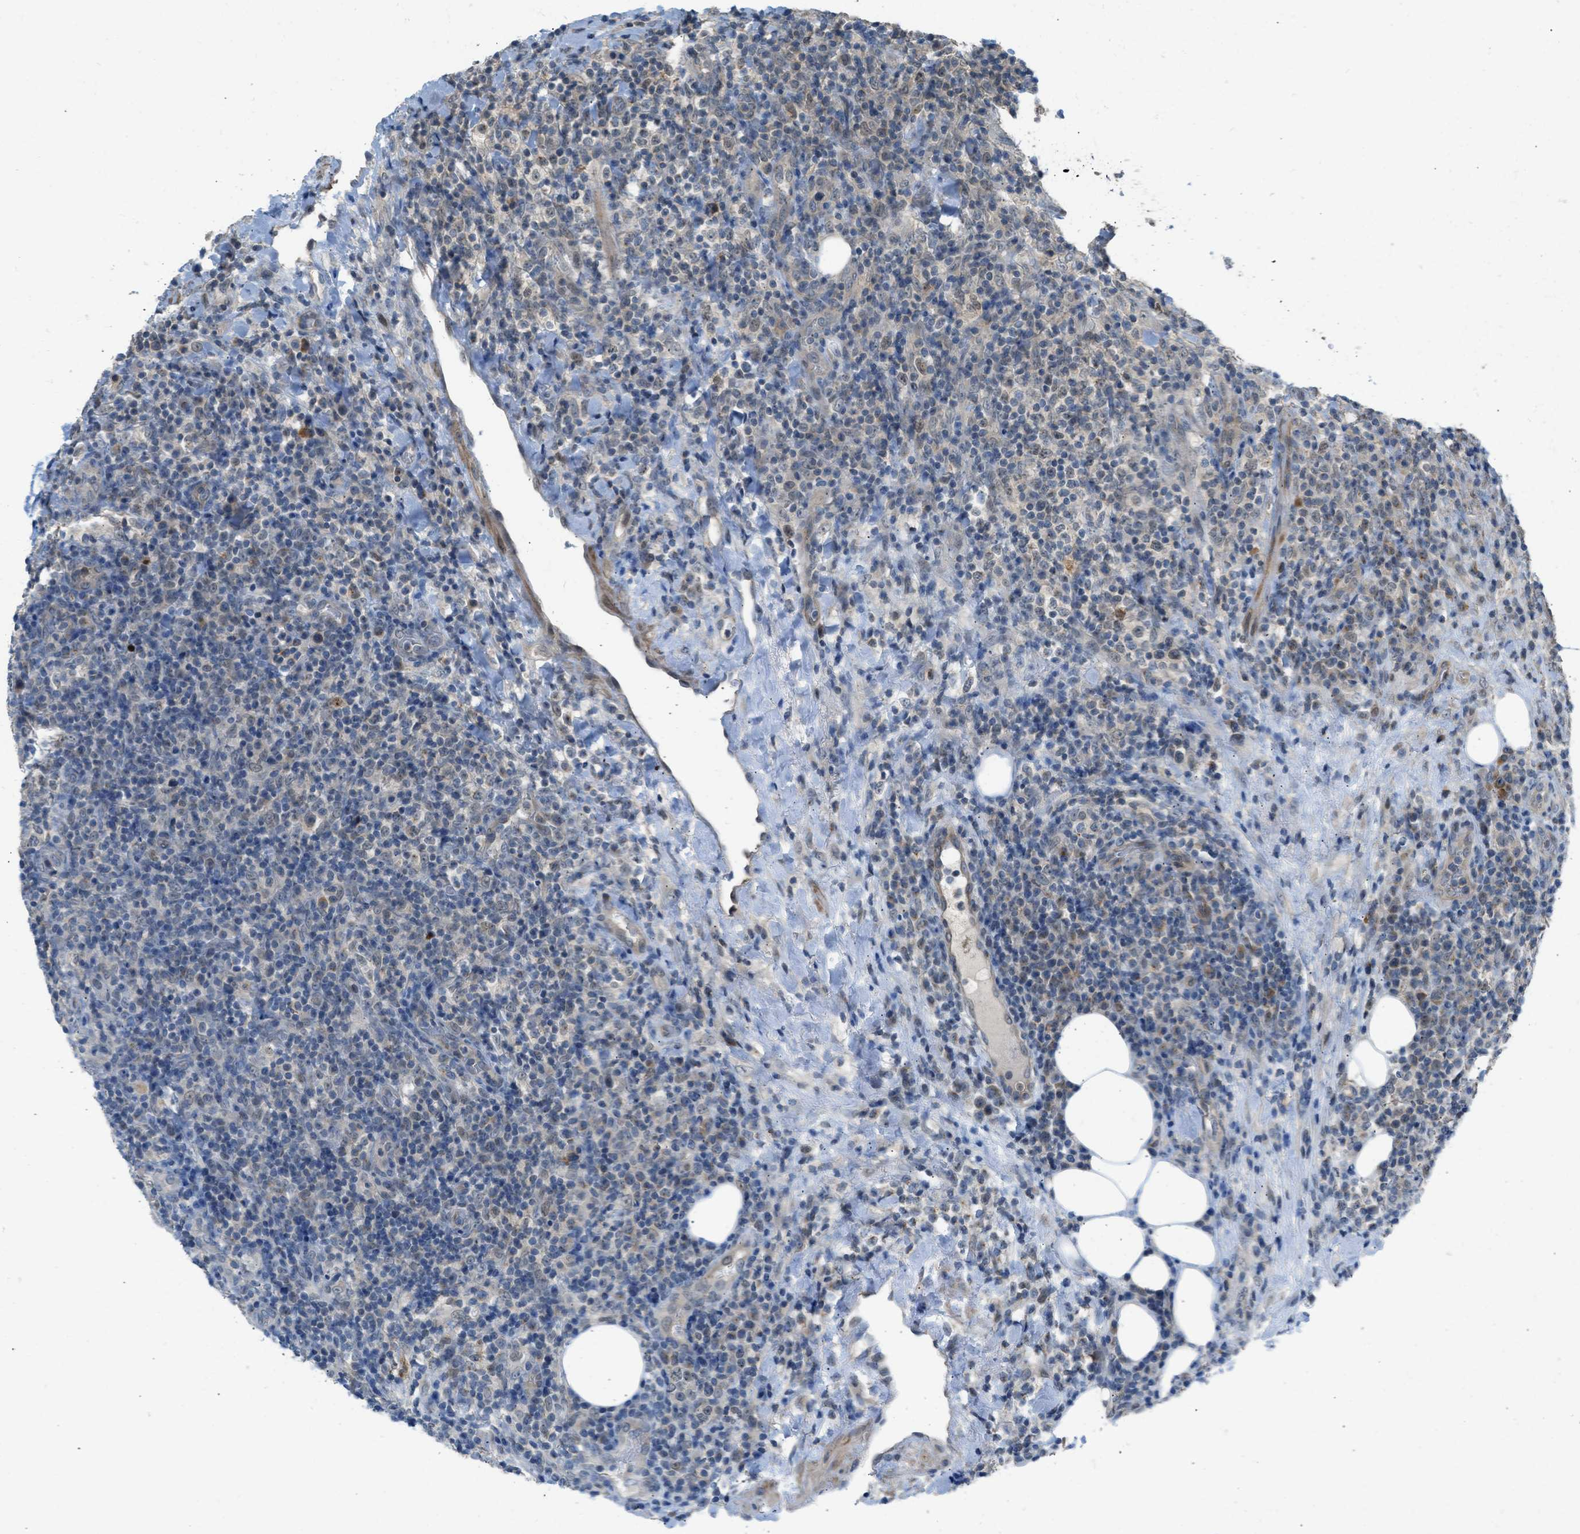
{"staining": {"intensity": "weak", "quantity": "<25%", "location": "cytoplasmic/membranous"}, "tissue": "lymphoma", "cell_type": "Tumor cells", "image_type": "cancer", "snomed": [{"axis": "morphology", "description": "Malignant lymphoma, non-Hodgkin's type, High grade"}, {"axis": "topography", "description": "Lymph node"}], "caption": "Lymphoma was stained to show a protein in brown. There is no significant staining in tumor cells.", "gene": "TTBK2", "patient": {"sex": "female", "age": 76}}